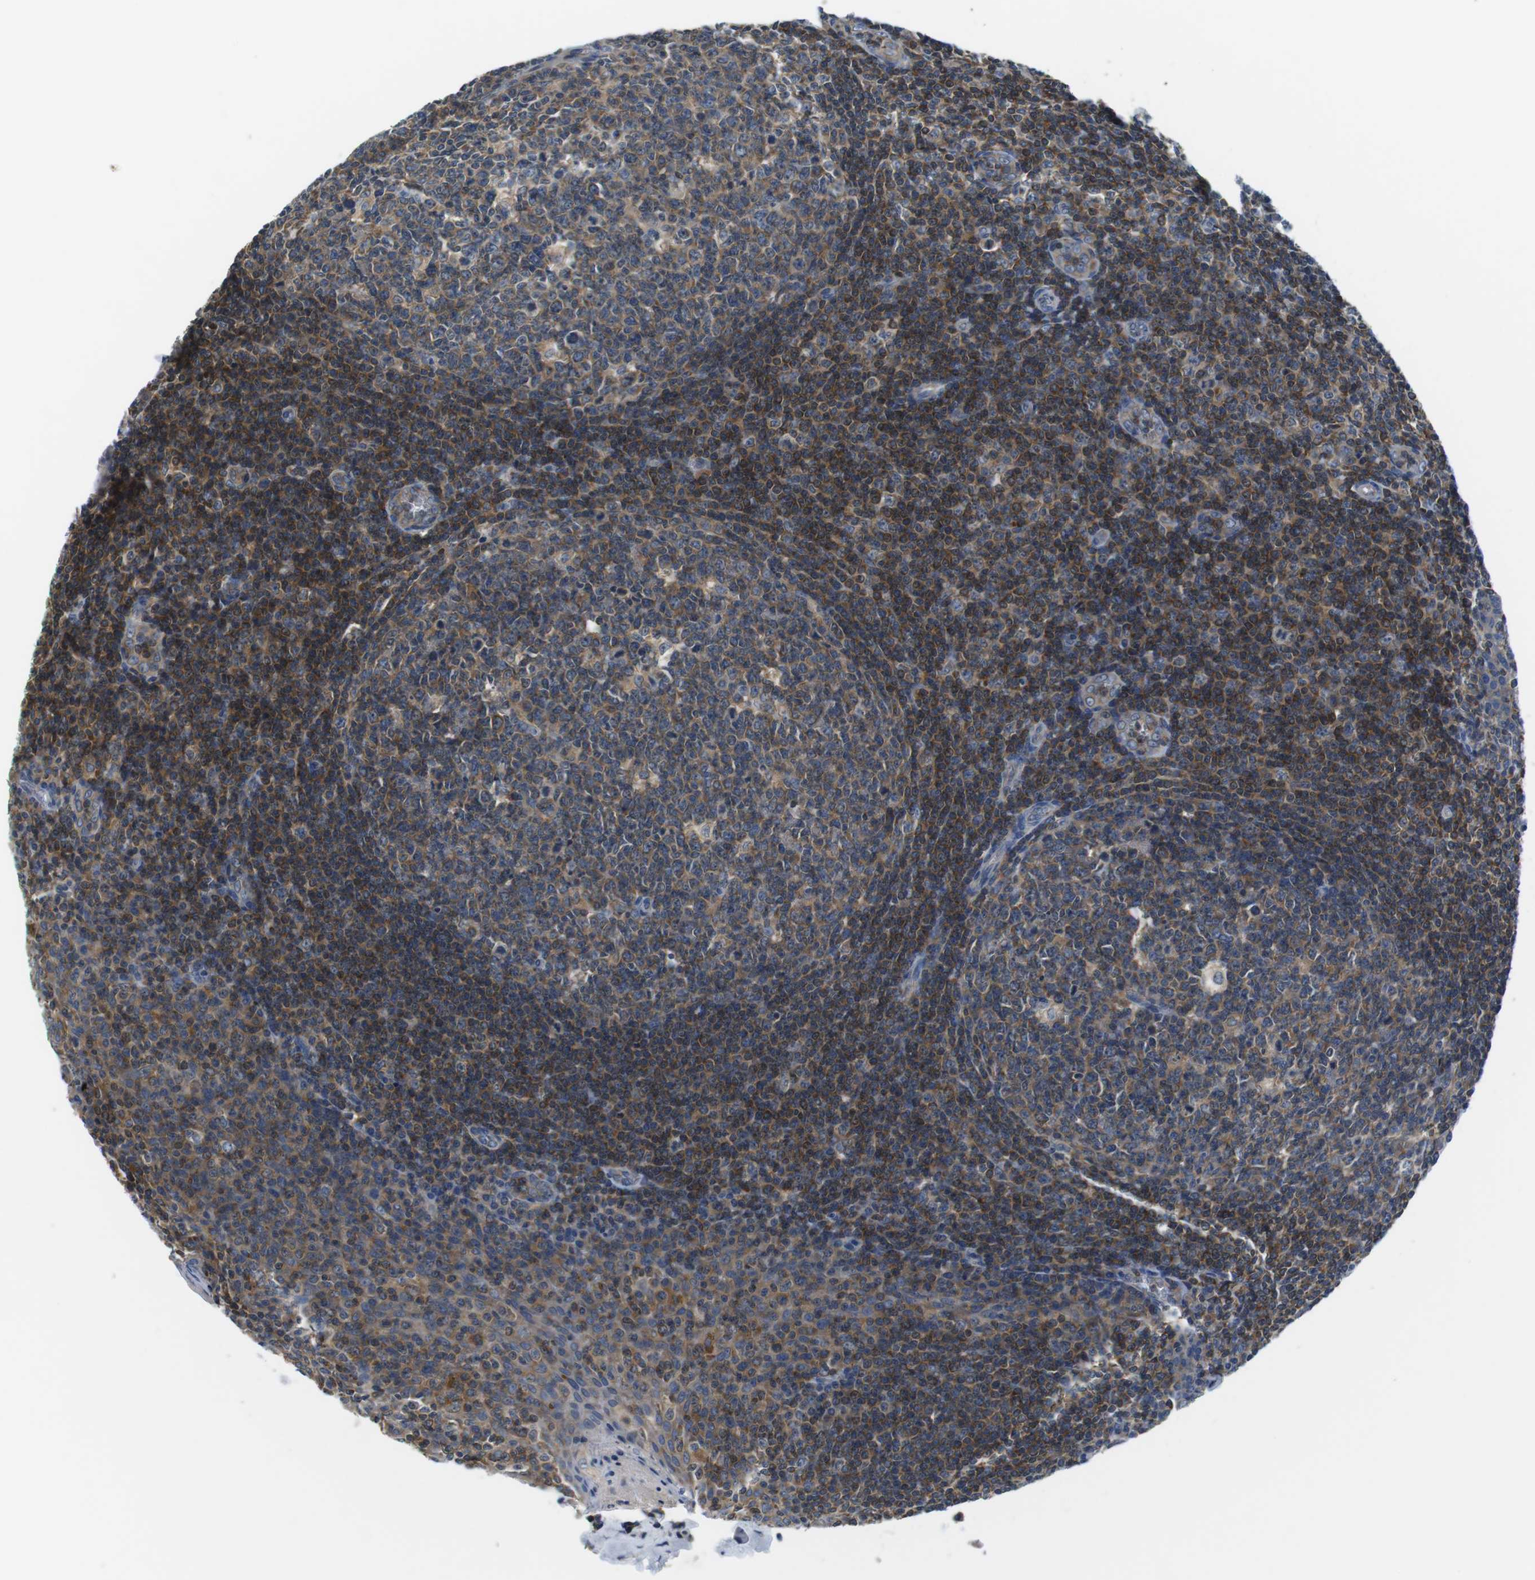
{"staining": {"intensity": "moderate", "quantity": ">75%", "location": "cytoplasmic/membranous"}, "tissue": "tonsil", "cell_type": "Germinal center cells", "image_type": "normal", "snomed": [{"axis": "morphology", "description": "Normal tissue, NOS"}, {"axis": "topography", "description": "Tonsil"}], "caption": "Immunohistochemistry micrograph of normal tonsil stained for a protein (brown), which shows medium levels of moderate cytoplasmic/membranous staining in about >75% of germinal center cells.", "gene": "PIK3CD", "patient": {"sex": "male", "age": 31}}